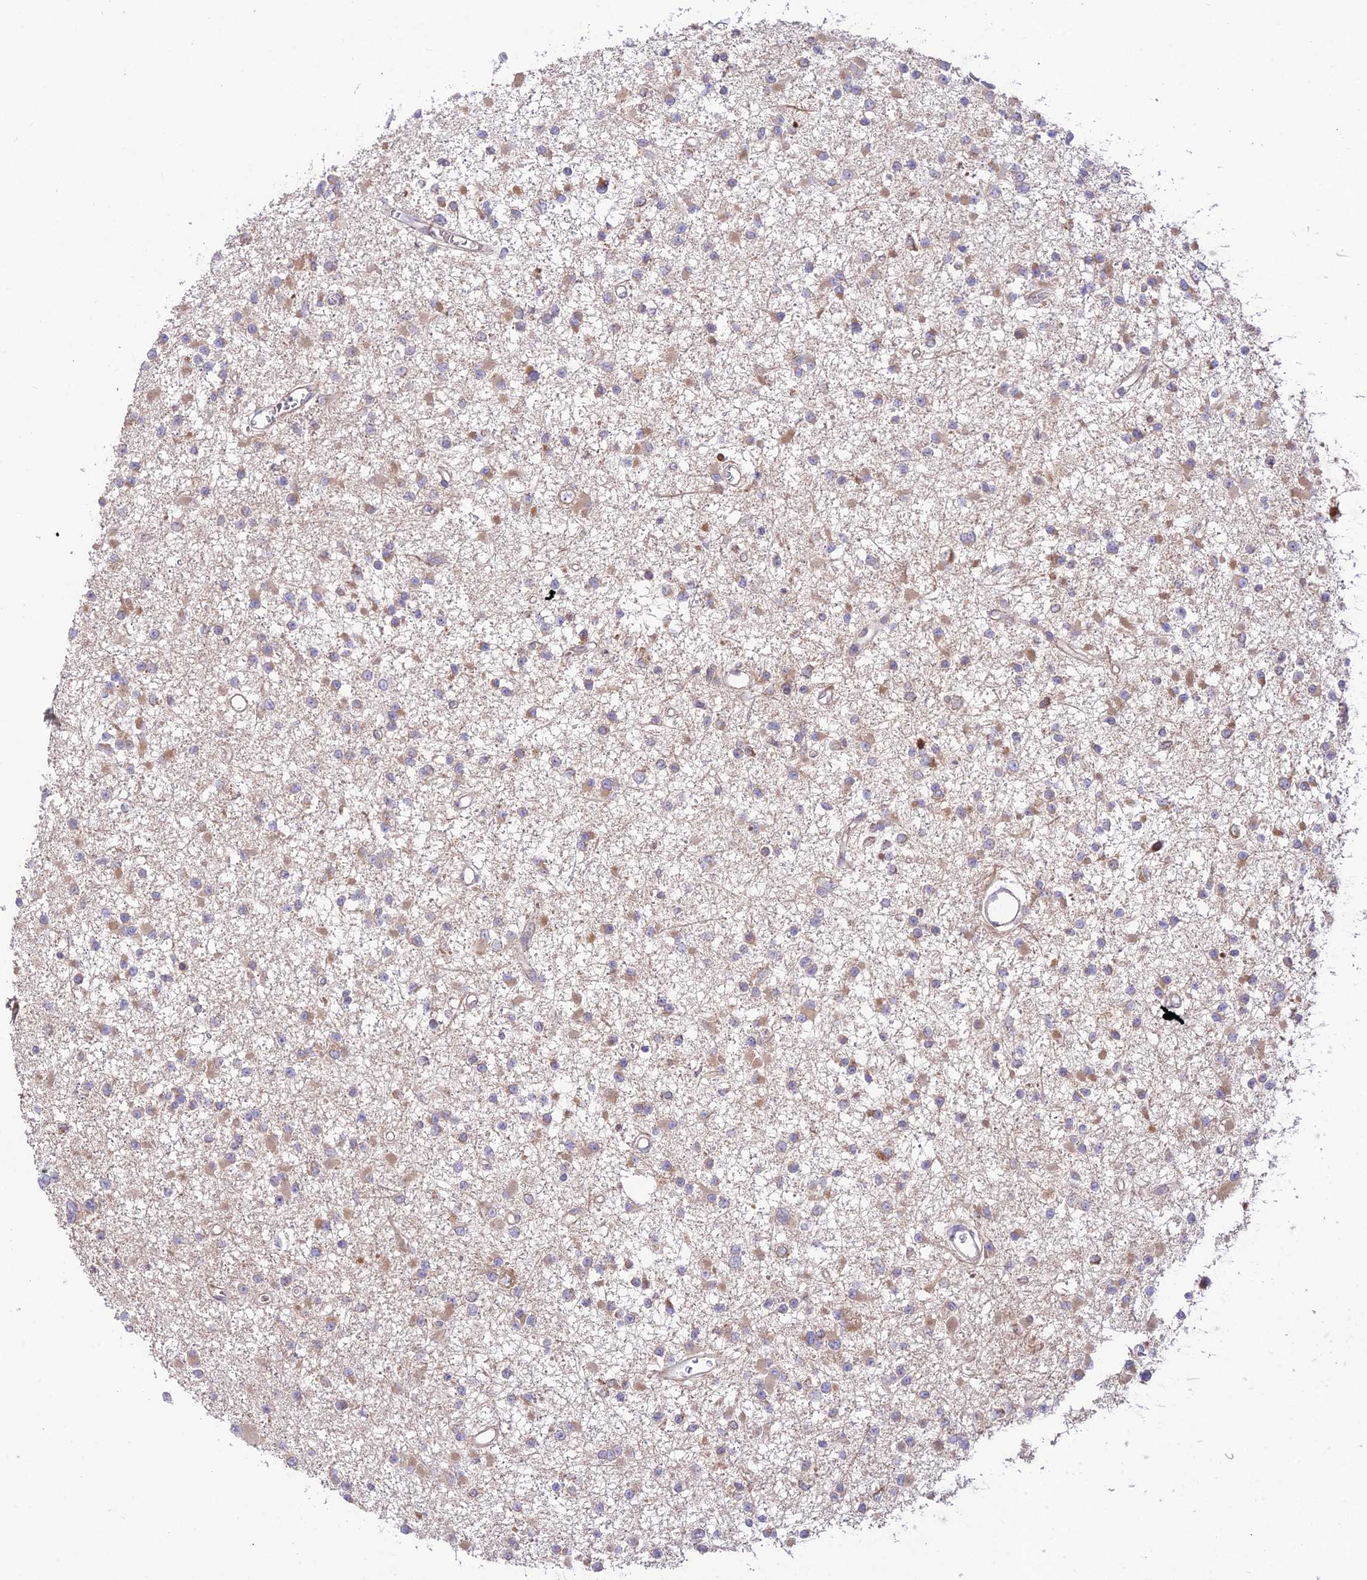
{"staining": {"intensity": "moderate", "quantity": "25%-75%", "location": "cytoplasmic/membranous"}, "tissue": "glioma", "cell_type": "Tumor cells", "image_type": "cancer", "snomed": [{"axis": "morphology", "description": "Glioma, malignant, Low grade"}, {"axis": "topography", "description": "Brain"}], "caption": "An image of low-grade glioma (malignant) stained for a protein shows moderate cytoplasmic/membranous brown staining in tumor cells.", "gene": "TMEM259", "patient": {"sex": "female", "age": 22}}